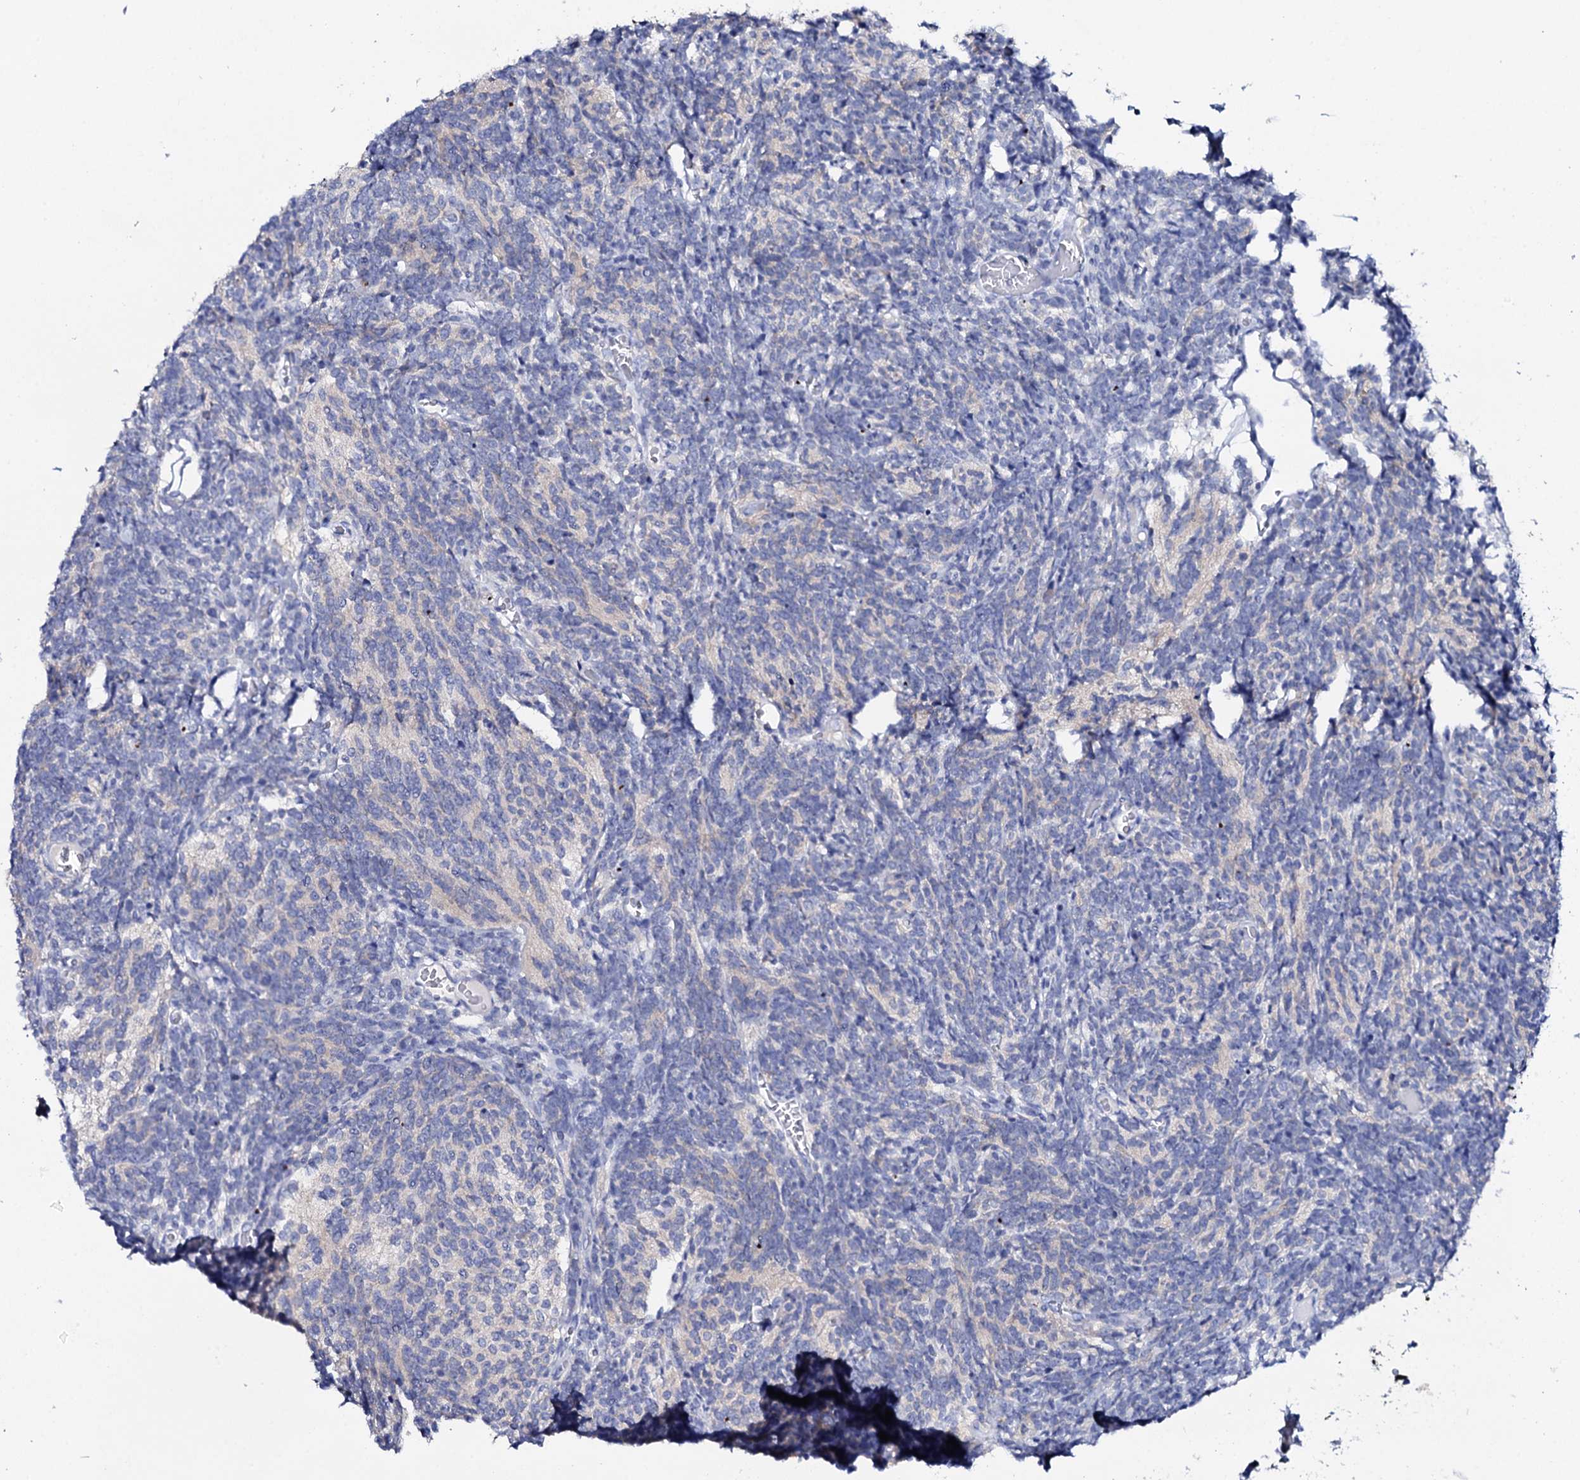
{"staining": {"intensity": "negative", "quantity": "none", "location": "none"}, "tissue": "glioma", "cell_type": "Tumor cells", "image_type": "cancer", "snomed": [{"axis": "morphology", "description": "Glioma, malignant, Low grade"}, {"axis": "topography", "description": "Brain"}], "caption": "There is no significant expression in tumor cells of malignant low-grade glioma.", "gene": "FBXL16", "patient": {"sex": "female", "age": 1}}